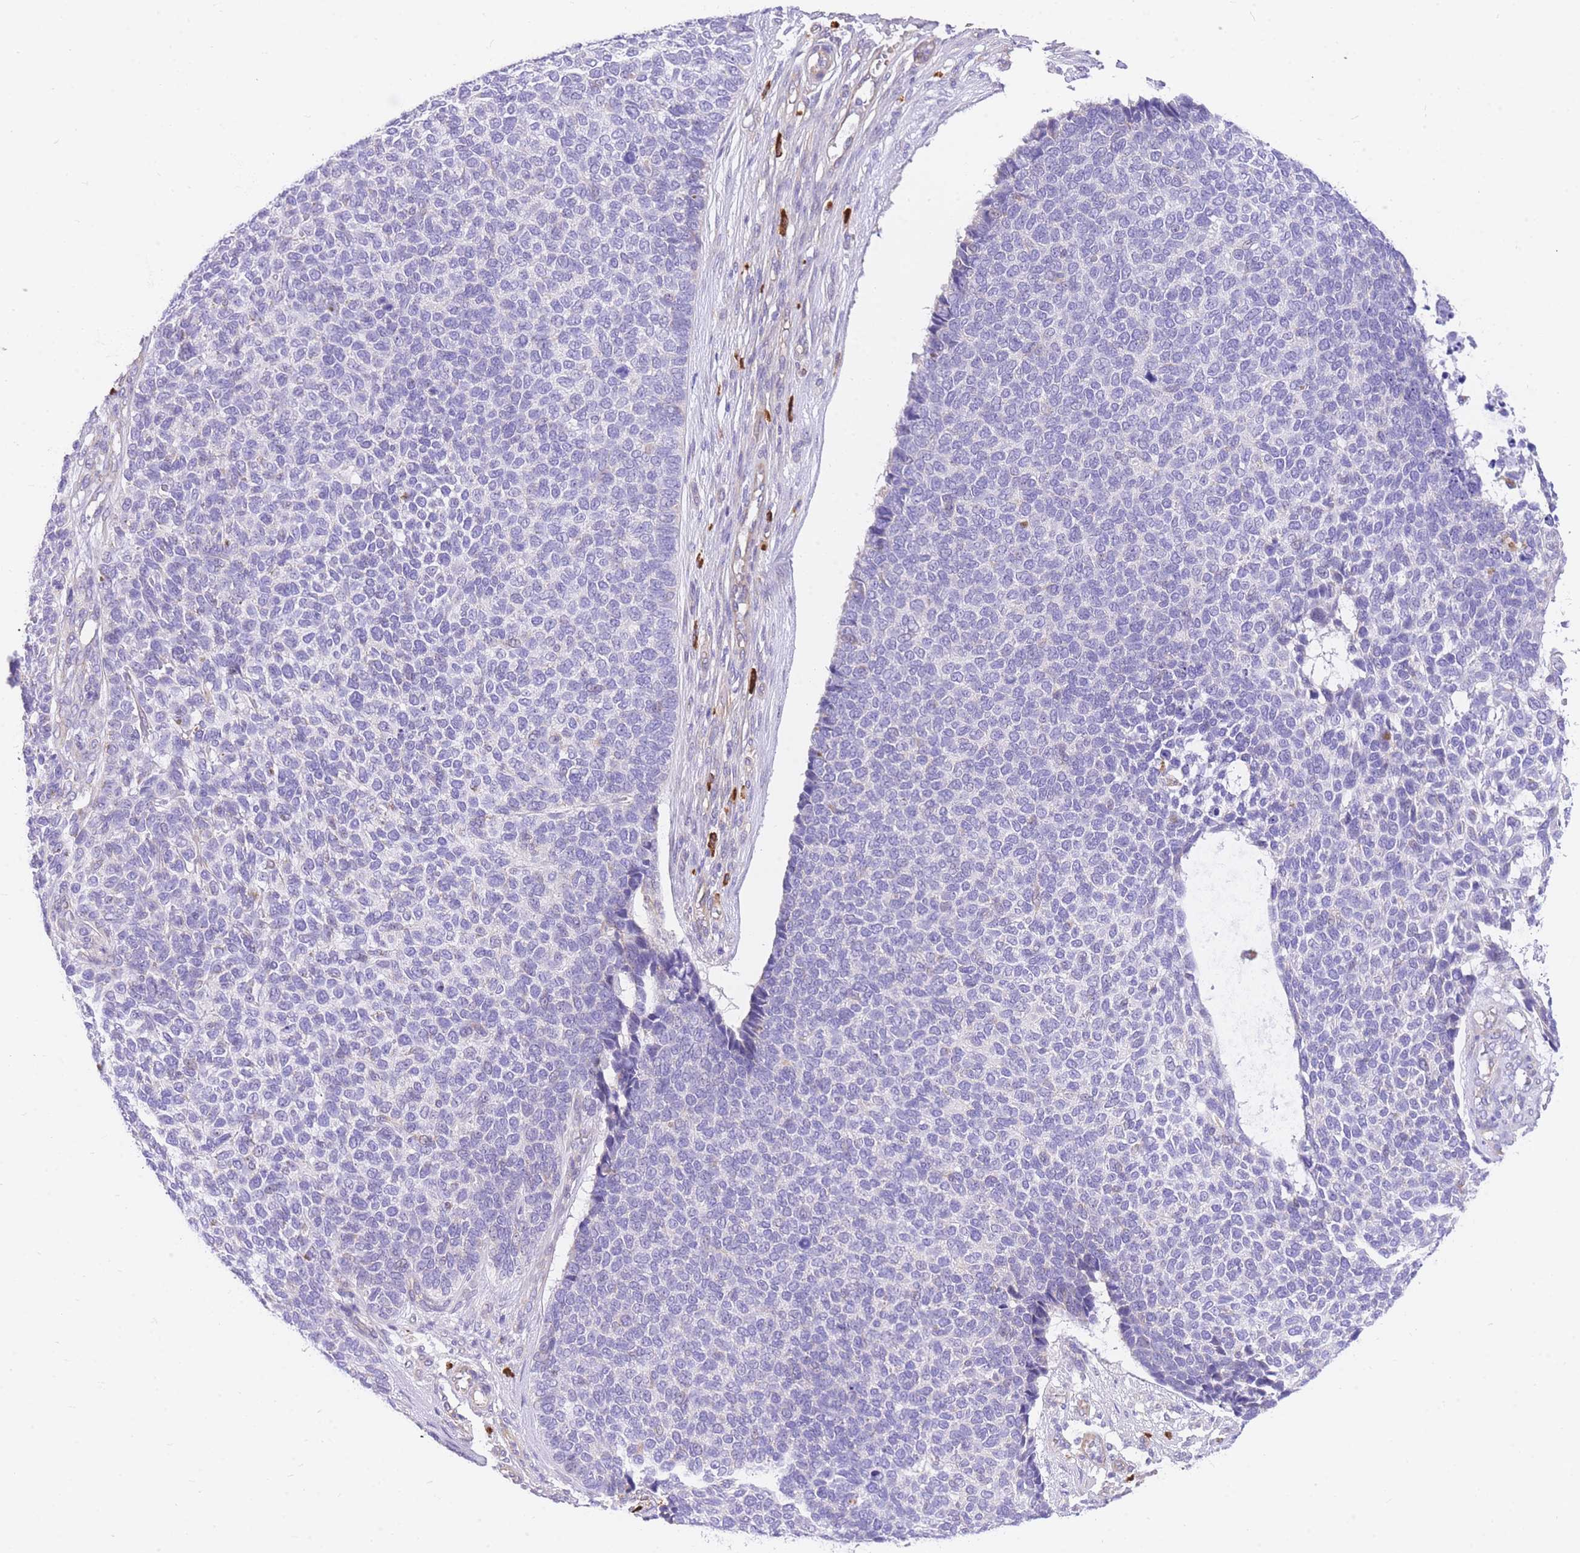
{"staining": {"intensity": "negative", "quantity": "none", "location": "none"}, "tissue": "skin cancer", "cell_type": "Tumor cells", "image_type": "cancer", "snomed": [{"axis": "morphology", "description": "Basal cell carcinoma"}, {"axis": "topography", "description": "Skin"}], "caption": "An immunohistochemistry (IHC) histopathology image of basal cell carcinoma (skin) is shown. There is no staining in tumor cells of basal cell carcinoma (skin).", "gene": "SRSF12", "patient": {"sex": "female", "age": 84}}